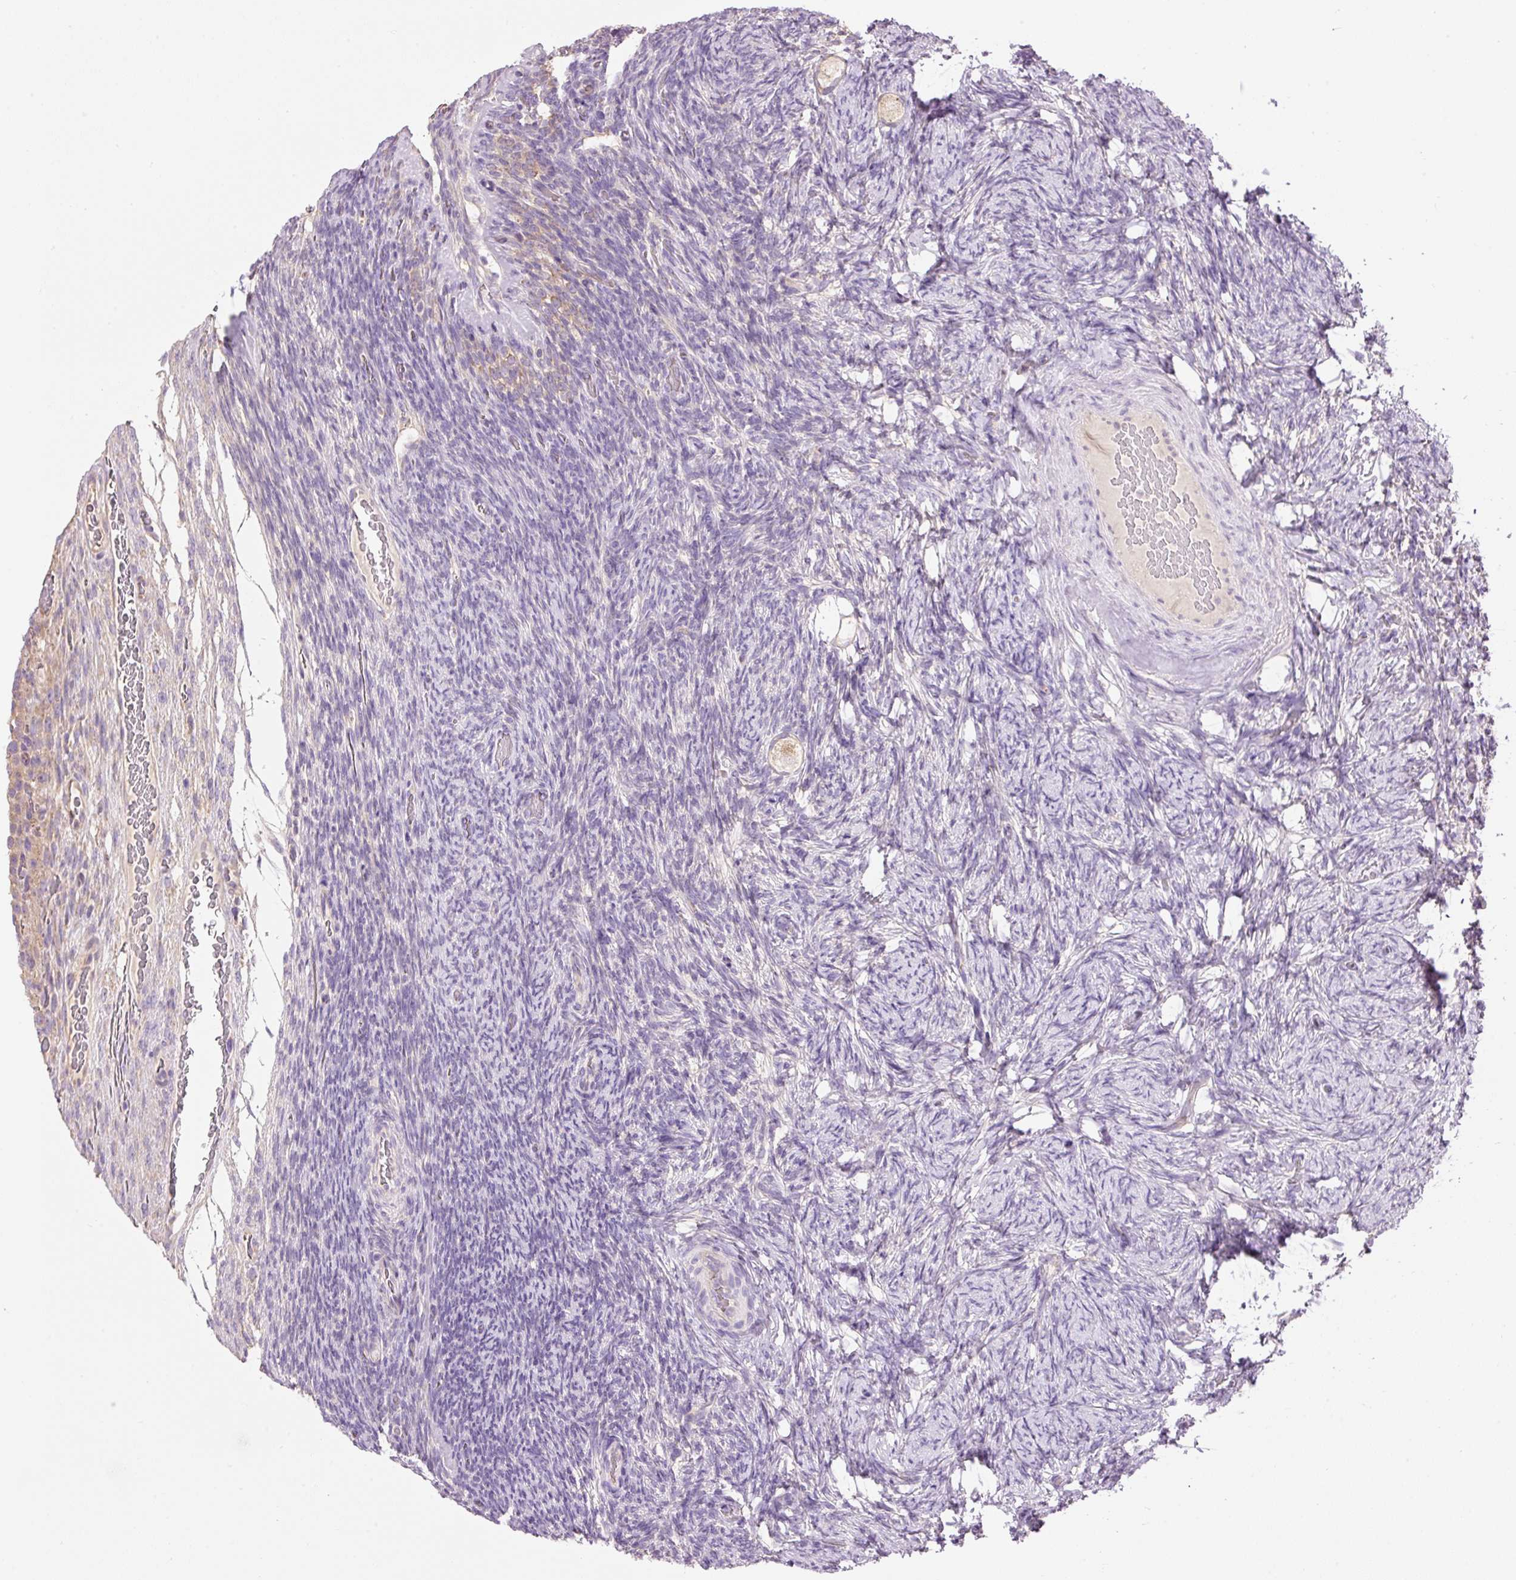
{"staining": {"intensity": "weak", "quantity": "<25%", "location": "cytoplasmic/membranous"}, "tissue": "ovary", "cell_type": "Follicle cells", "image_type": "normal", "snomed": [{"axis": "morphology", "description": "Normal tissue, NOS"}, {"axis": "topography", "description": "Ovary"}], "caption": "Protein analysis of normal ovary displays no significant positivity in follicle cells.", "gene": "PNPLA5", "patient": {"sex": "female", "age": 34}}